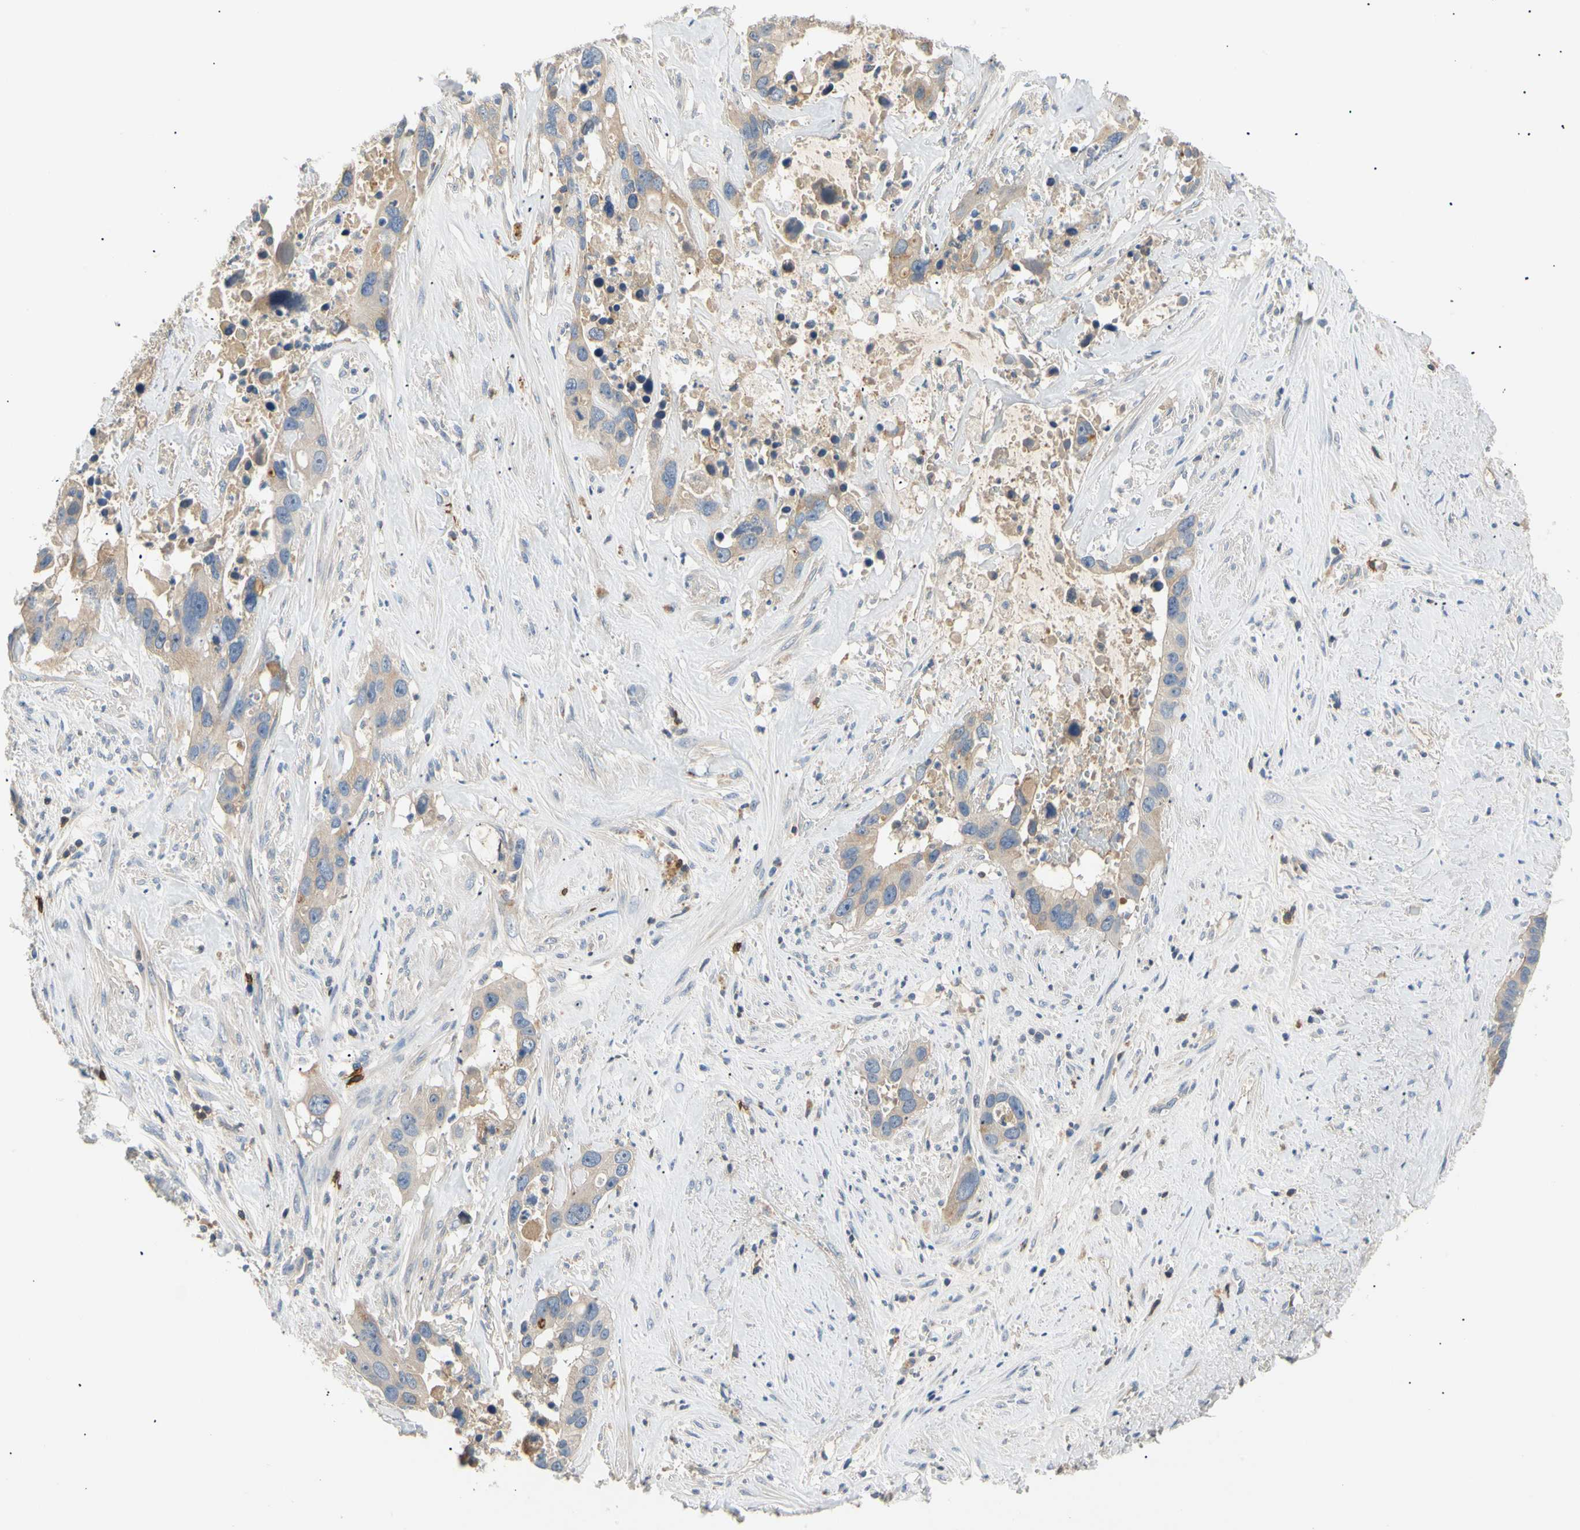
{"staining": {"intensity": "weak", "quantity": ">75%", "location": "cytoplasmic/membranous"}, "tissue": "liver cancer", "cell_type": "Tumor cells", "image_type": "cancer", "snomed": [{"axis": "morphology", "description": "Cholangiocarcinoma"}, {"axis": "topography", "description": "Liver"}], "caption": "This is a histology image of immunohistochemistry (IHC) staining of liver cancer (cholangiocarcinoma), which shows weak positivity in the cytoplasmic/membranous of tumor cells.", "gene": "TNFRSF18", "patient": {"sex": "female", "age": 65}}